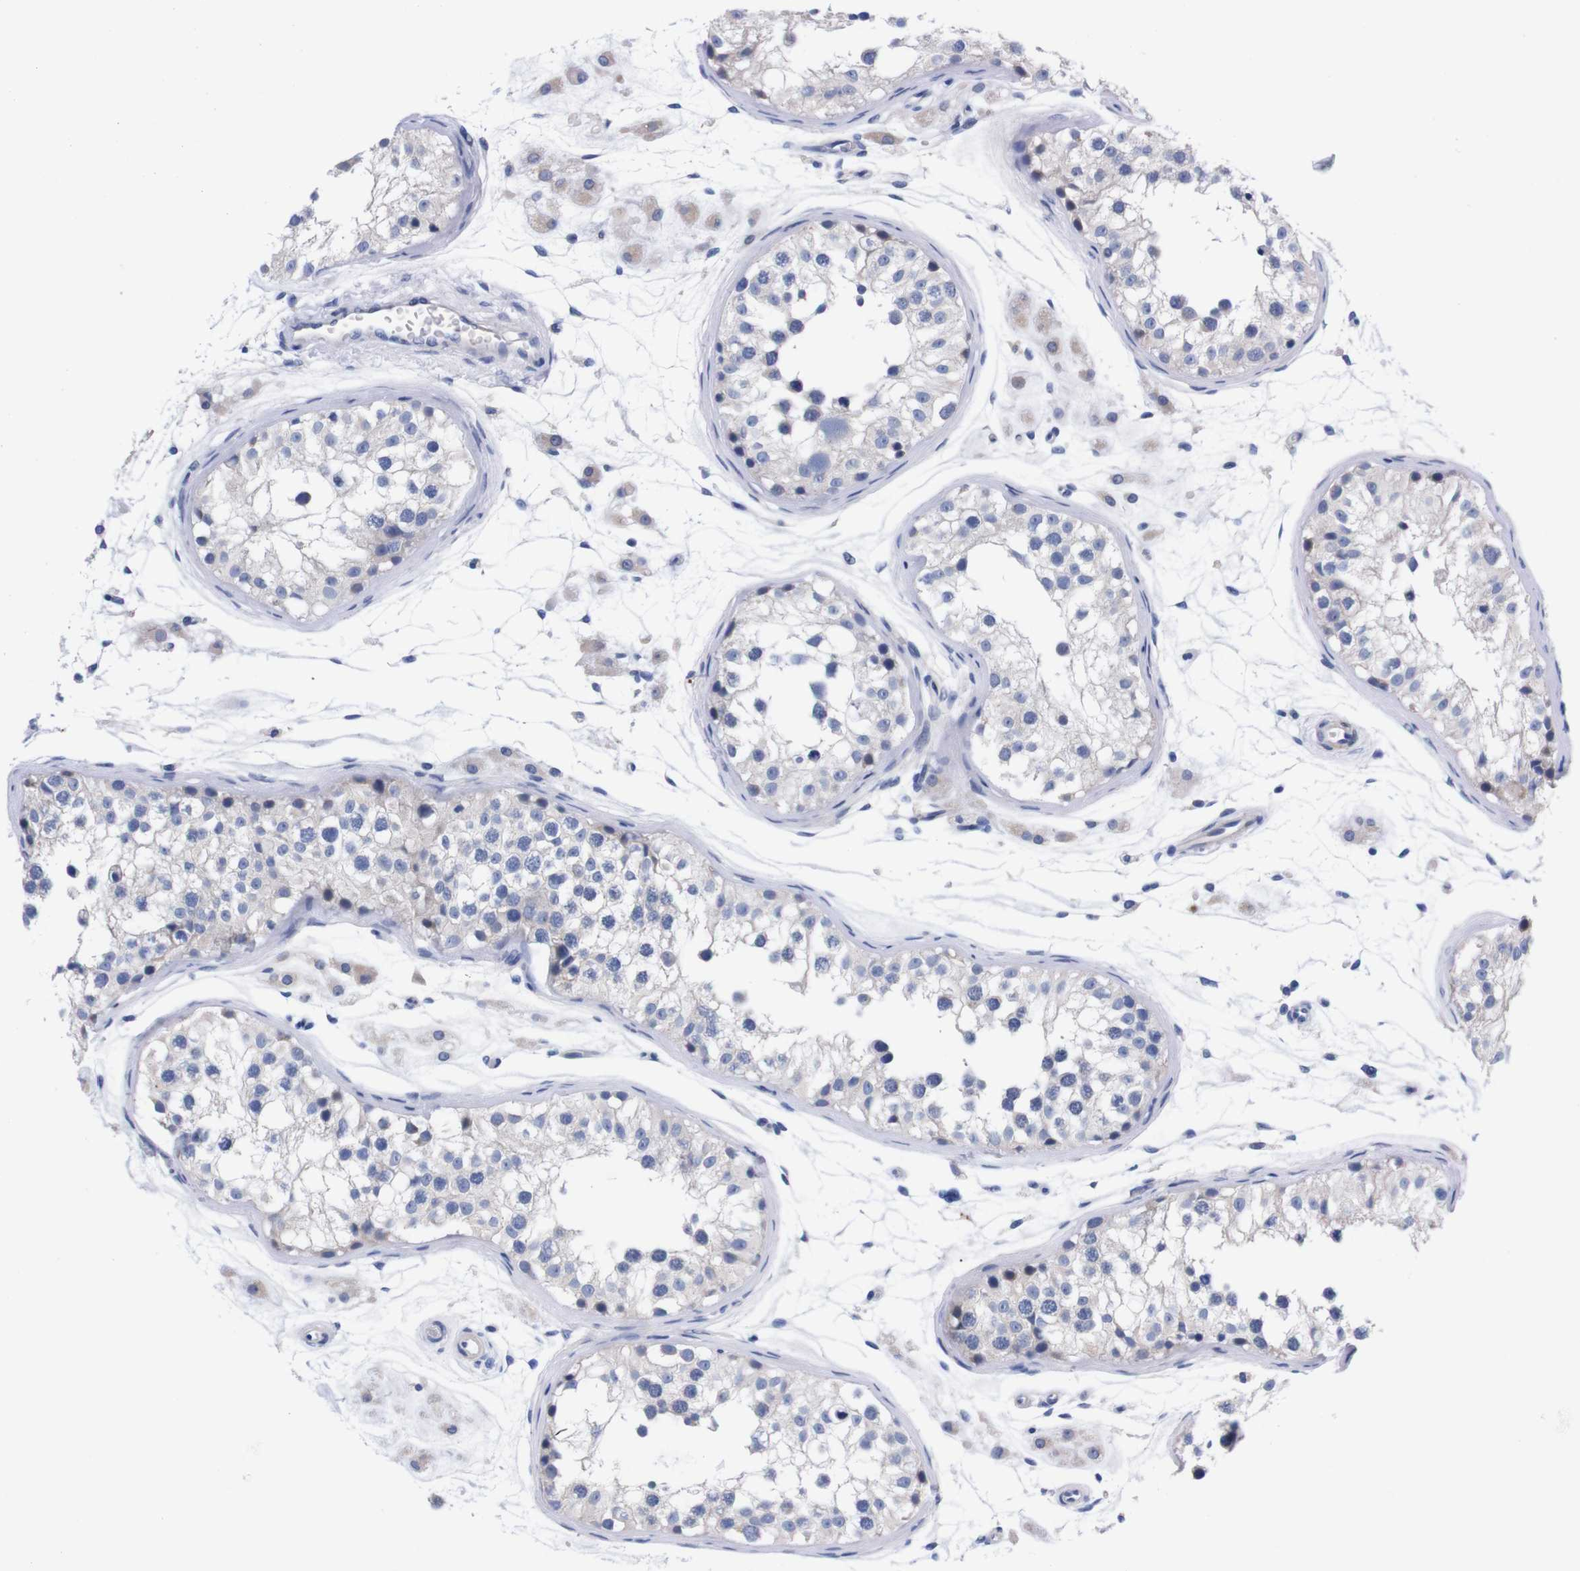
{"staining": {"intensity": "negative", "quantity": "none", "location": "none"}, "tissue": "testis", "cell_type": "Cells in seminiferous ducts", "image_type": "normal", "snomed": [{"axis": "morphology", "description": "Normal tissue, NOS"}, {"axis": "morphology", "description": "Adenocarcinoma, metastatic, NOS"}, {"axis": "topography", "description": "Testis"}], "caption": "Immunohistochemical staining of unremarkable human testis reveals no significant staining in cells in seminiferous ducts.", "gene": "FAM210A", "patient": {"sex": "male", "age": 26}}